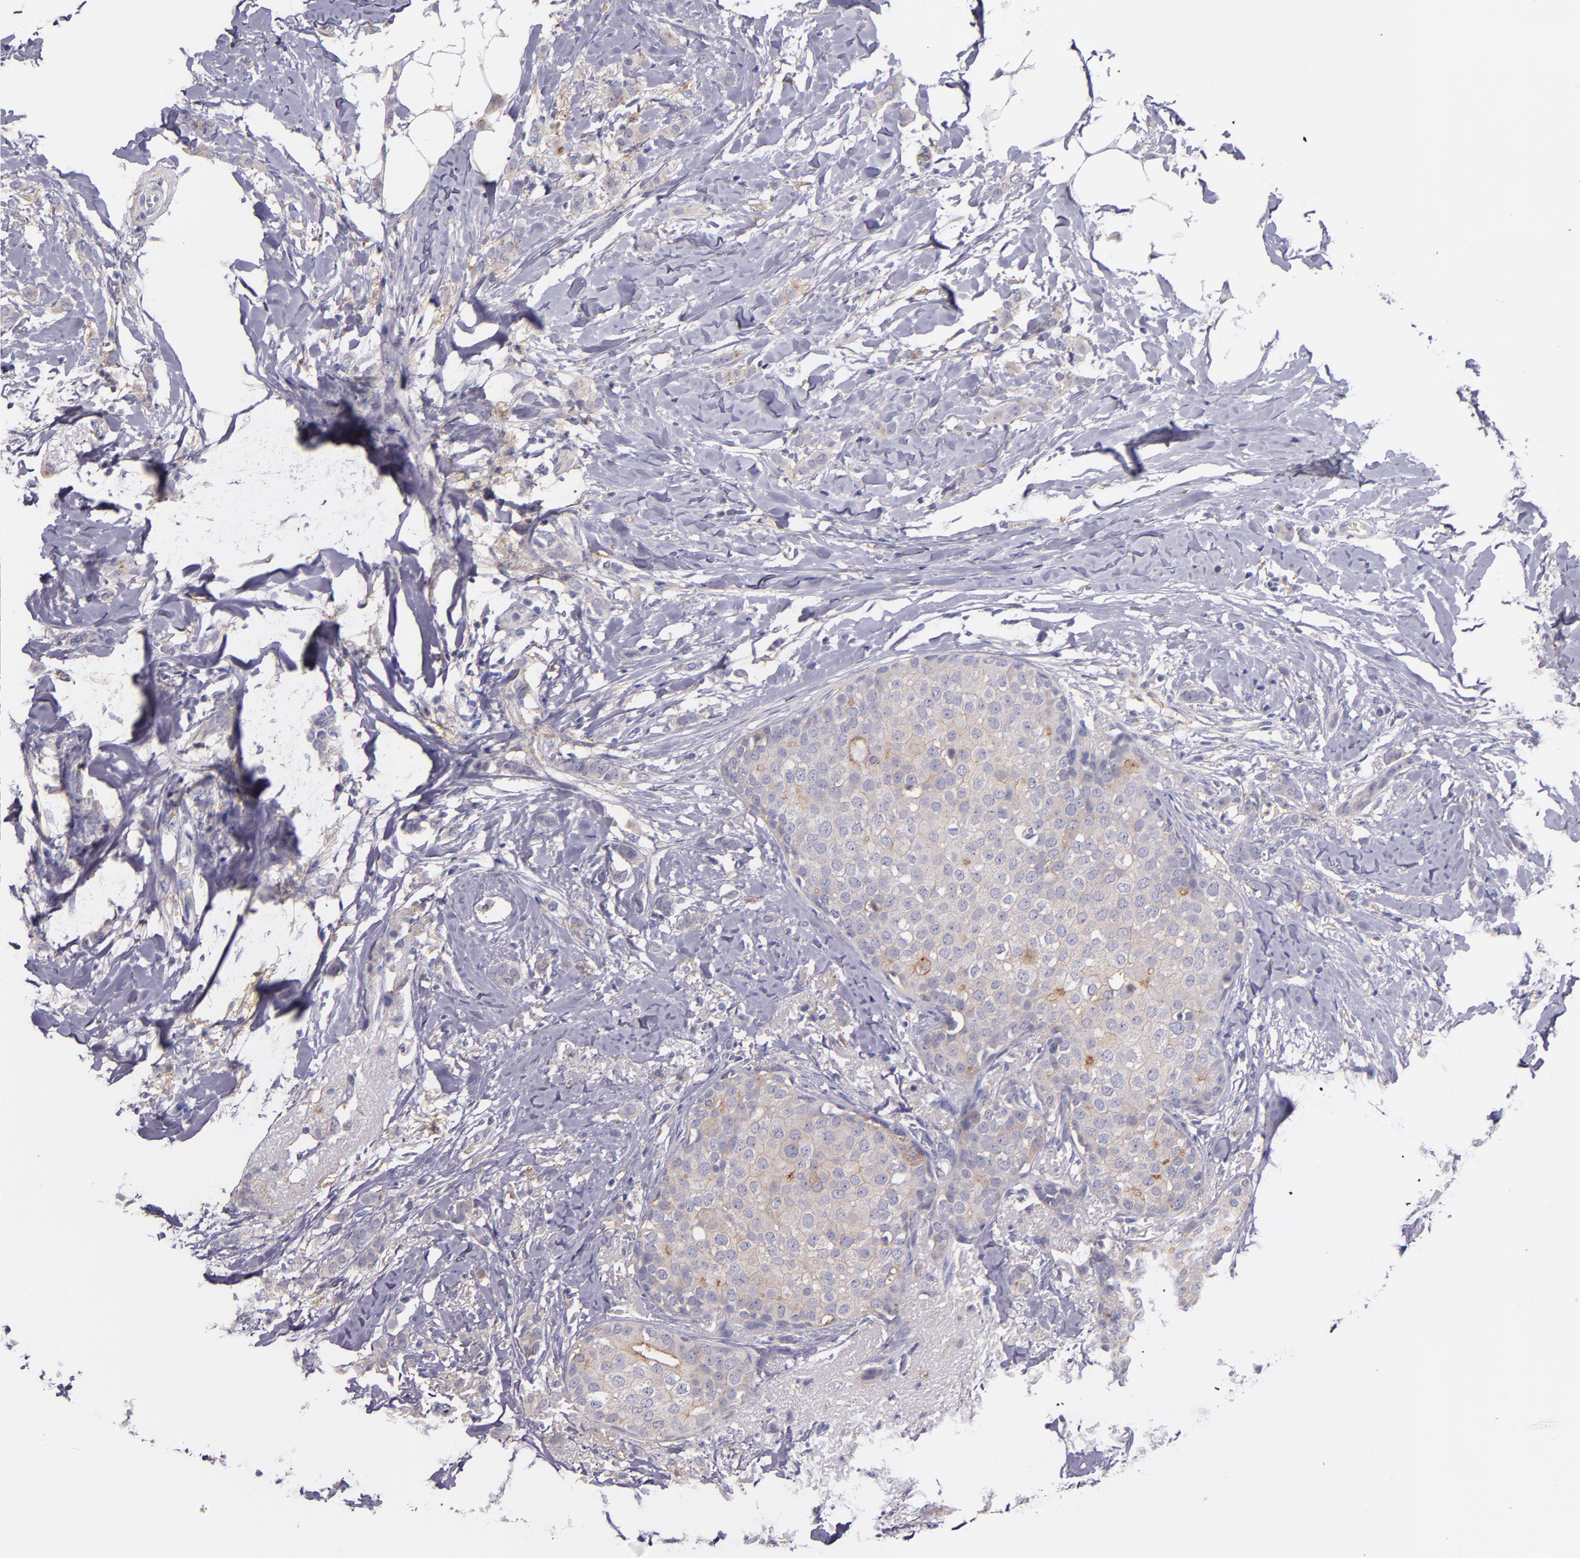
{"staining": {"intensity": "weak", "quantity": "<25%", "location": "cytoplasmic/membranous"}, "tissue": "breast cancer", "cell_type": "Tumor cells", "image_type": "cancer", "snomed": [{"axis": "morphology", "description": "Lobular carcinoma"}, {"axis": "topography", "description": "Breast"}], "caption": "A high-resolution micrograph shows immunohistochemistry (IHC) staining of breast cancer (lobular carcinoma), which exhibits no significant positivity in tumor cells.", "gene": "C5AR1", "patient": {"sex": "female", "age": 55}}